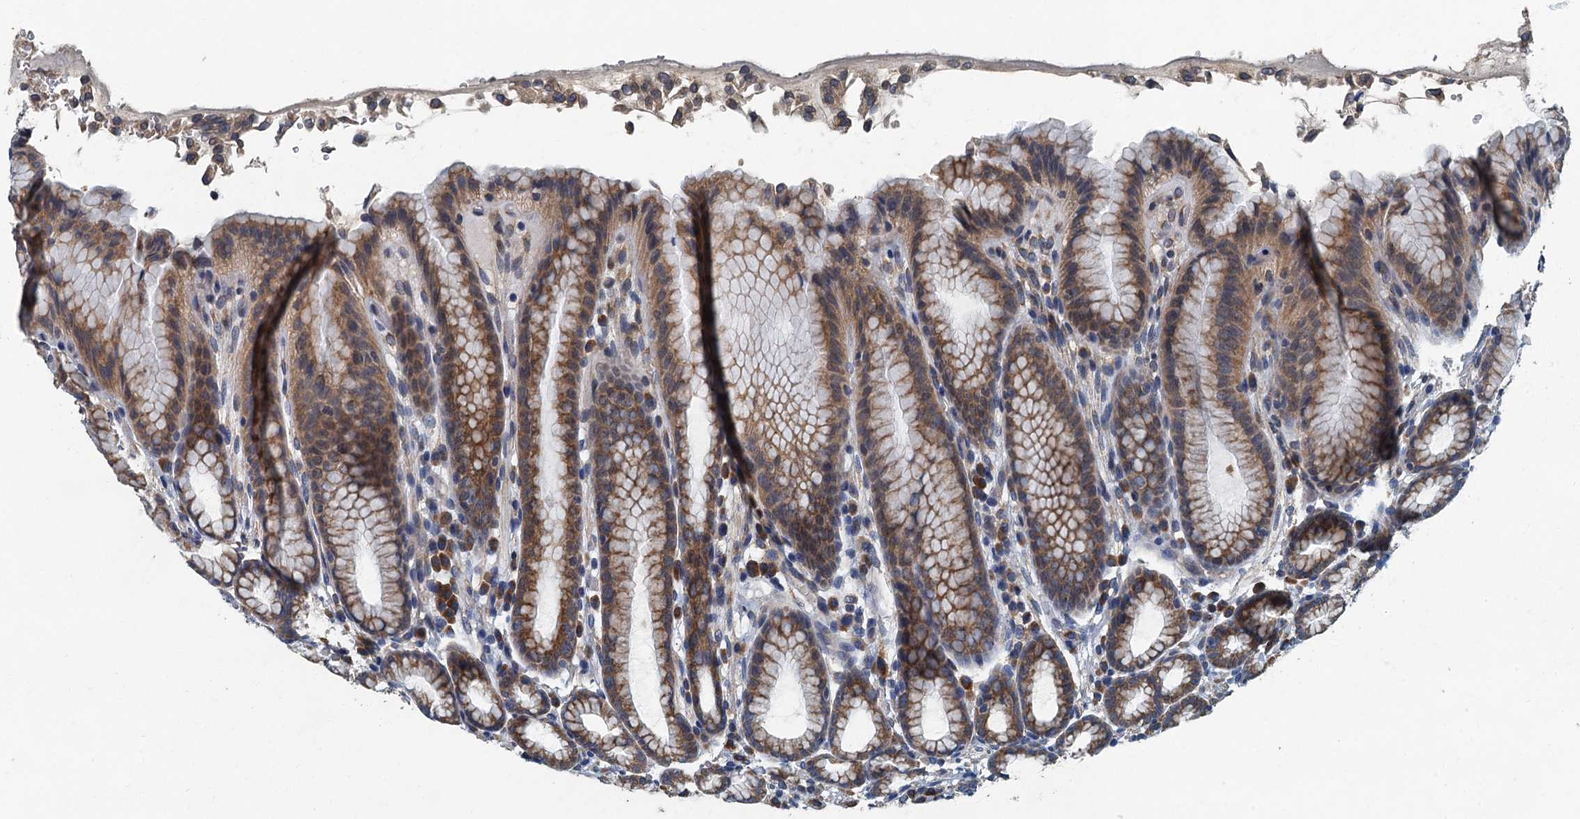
{"staining": {"intensity": "strong", "quantity": ">75%", "location": "cytoplasmic/membranous"}, "tissue": "stomach", "cell_type": "Glandular cells", "image_type": "normal", "snomed": [{"axis": "morphology", "description": "Normal tissue, NOS"}, {"axis": "topography", "description": "Stomach"}], "caption": "Stomach stained with a protein marker displays strong staining in glandular cells.", "gene": "DDX49", "patient": {"sex": "male", "age": 42}}